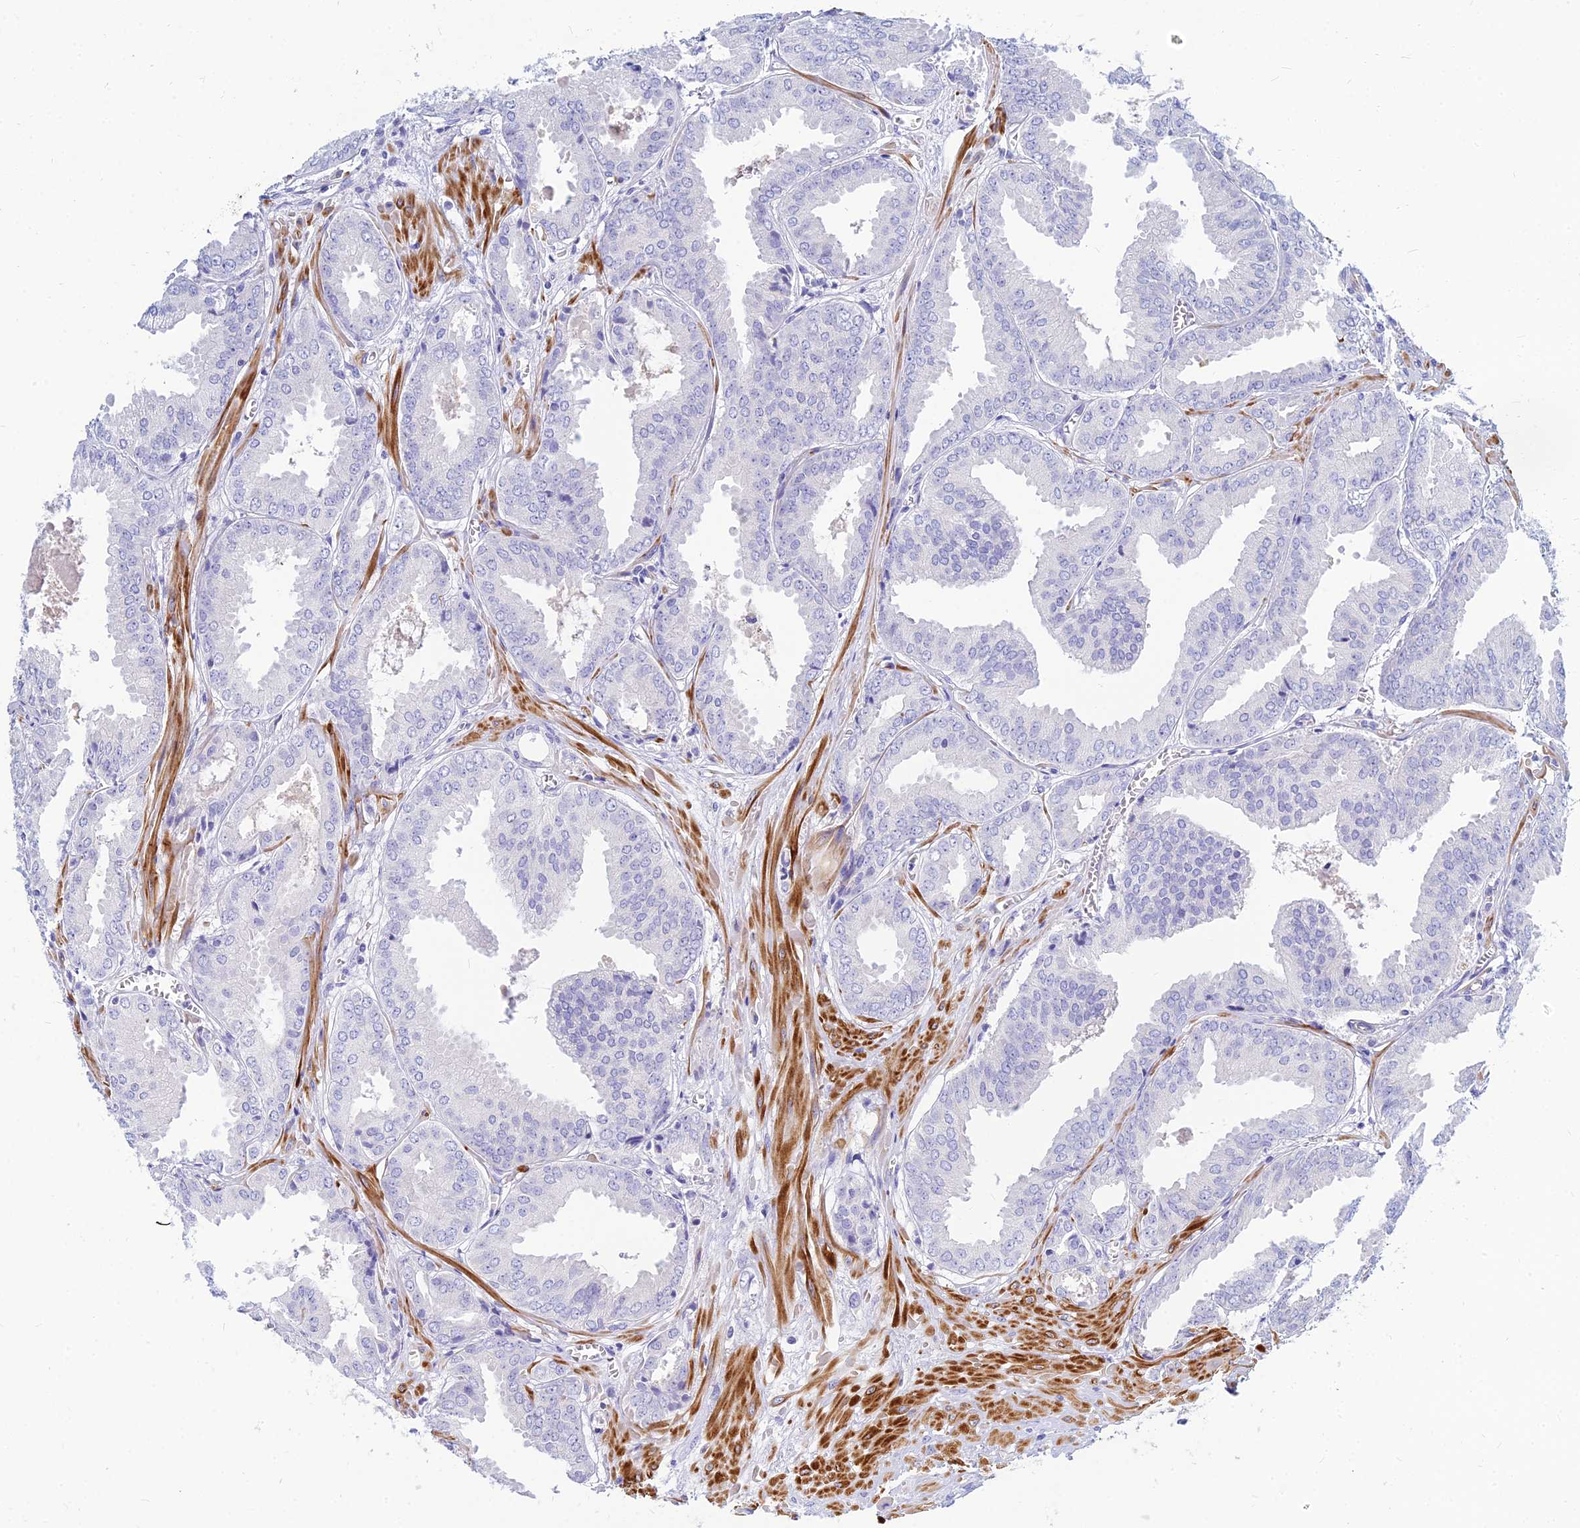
{"staining": {"intensity": "negative", "quantity": "none", "location": "none"}, "tissue": "prostate cancer", "cell_type": "Tumor cells", "image_type": "cancer", "snomed": [{"axis": "morphology", "description": "Adenocarcinoma, Low grade"}, {"axis": "topography", "description": "Prostate"}], "caption": "Protein analysis of prostate cancer displays no significant expression in tumor cells. (DAB immunohistochemistry, high magnification).", "gene": "ZNF552", "patient": {"sex": "male", "age": 67}}